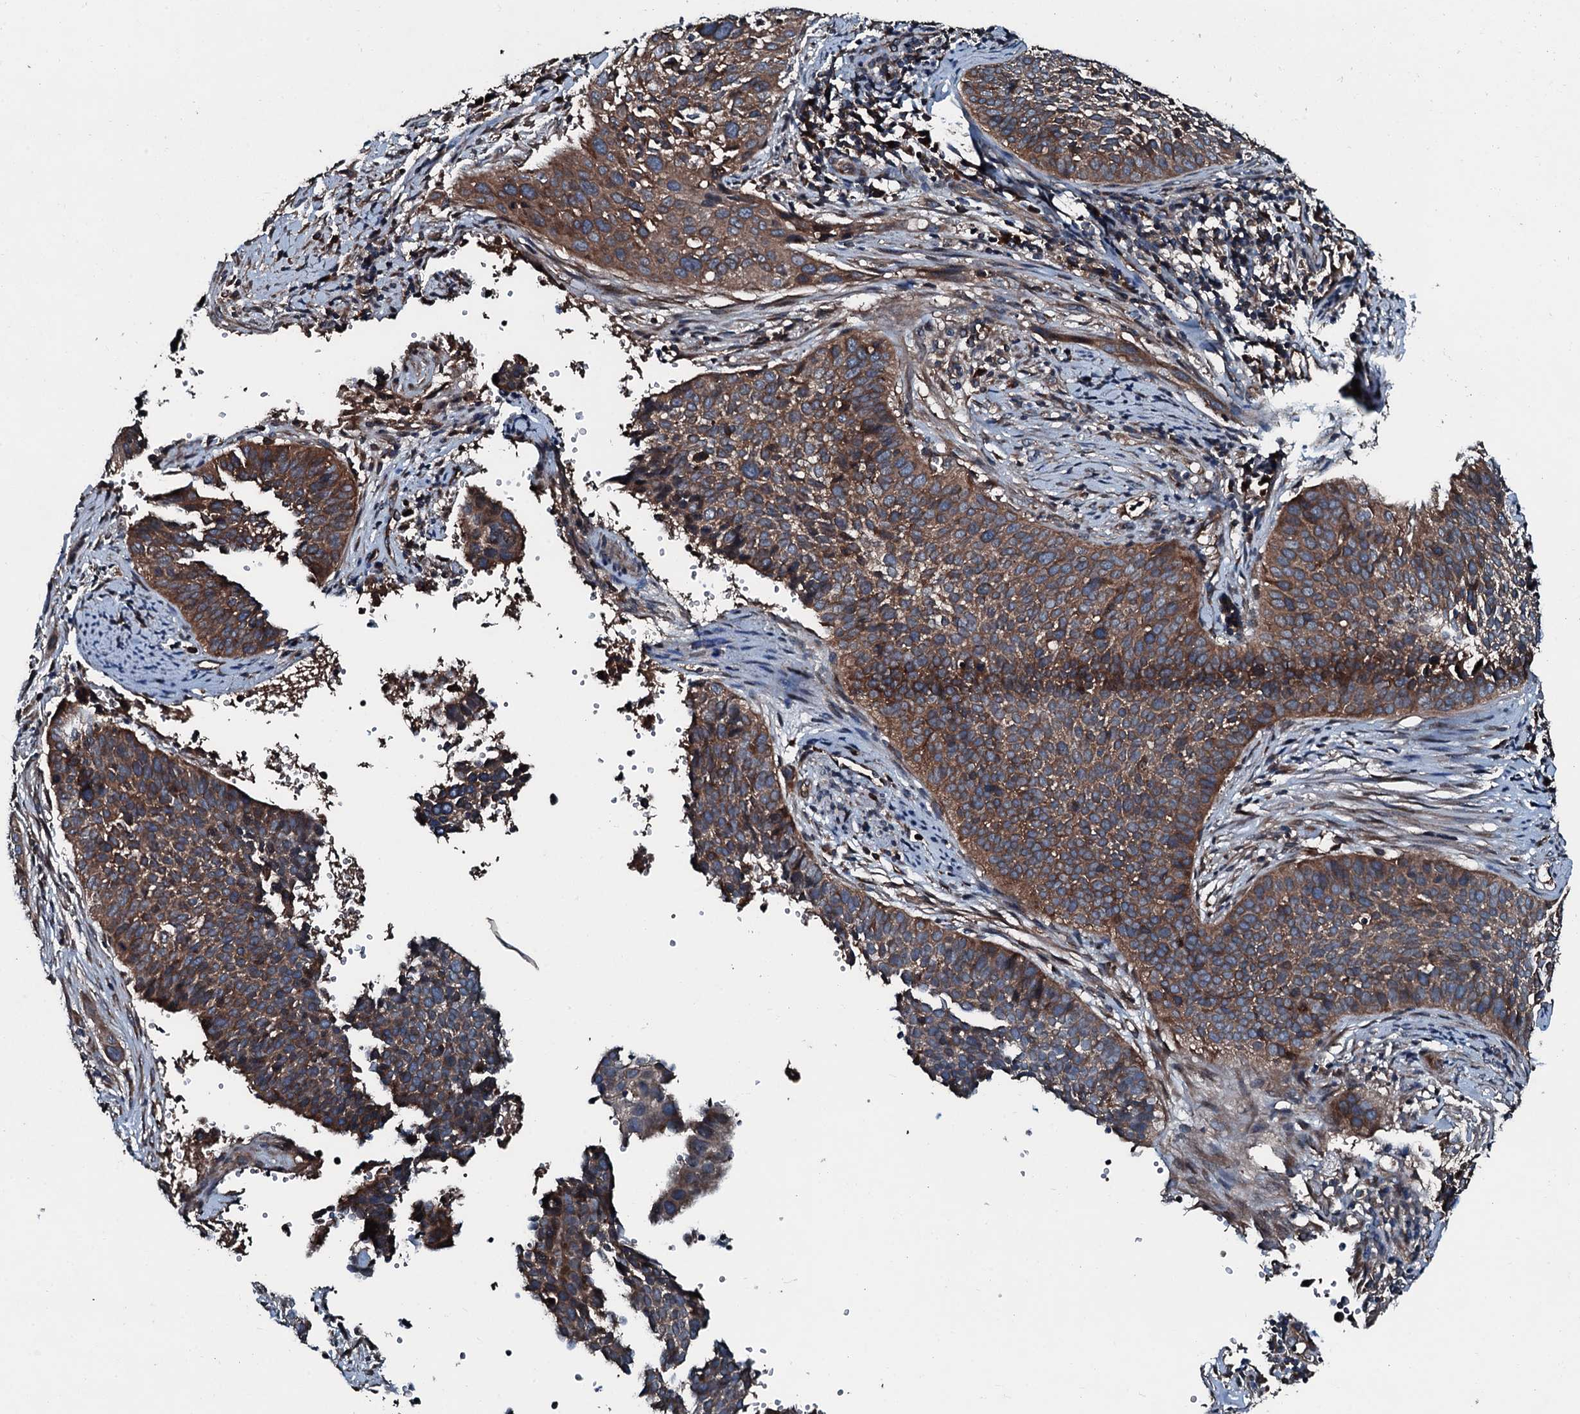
{"staining": {"intensity": "moderate", "quantity": ">75%", "location": "cytoplasmic/membranous"}, "tissue": "cervical cancer", "cell_type": "Tumor cells", "image_type": "cancer", "snomed": [{"axis": "morphology", "description": "Squamous cell carcinoma, NOS"}, {"axis": "topography", "description": "Cervix"}], "caption": "Tumor cells display medium levels of moderate cytoplasmic/membranous positivity in approximately >75% of cells in human cervical cancer. The staining is performed using DAB brown chromogen to label protein expression. The nuclei are counter-stained blue using hematoxylin.", "gene": "AARS1", "patient": {"sex": "female", "age": 34}}